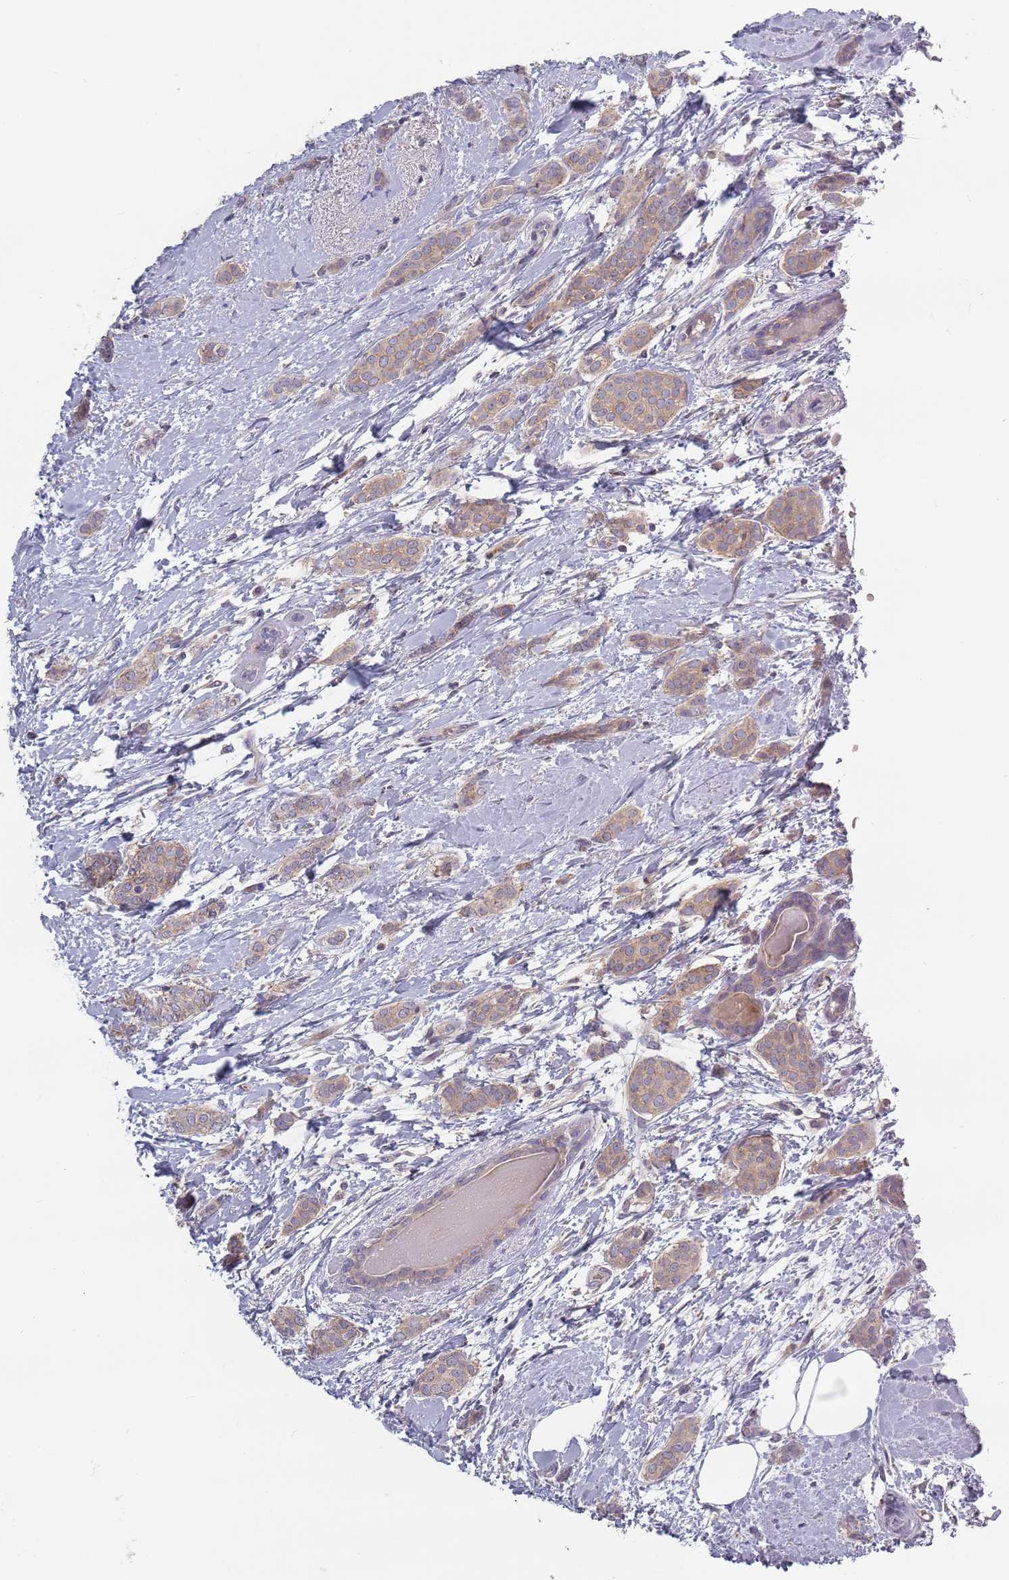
{"staining": {"intensity": "weak", "quantity": ">75%", "location": "cytoplasmic/membranous"}, "tissue": "breast cancer", "cell_type": "Tumor cells", "image_type": "cancer", "snomed": [{"axis": "morphology", "description": "Duct carcinoma"}, {"axis": "topography", "description": "Breast"}], "caption": "A photomicrograph of breast infiltrating ductal carcinoma stained for a protein displays weak cytoplasmic/membranous brown staining in tumor cells.", "gene": "ASB13", "patient": {"sex": "female", "age": 72}}